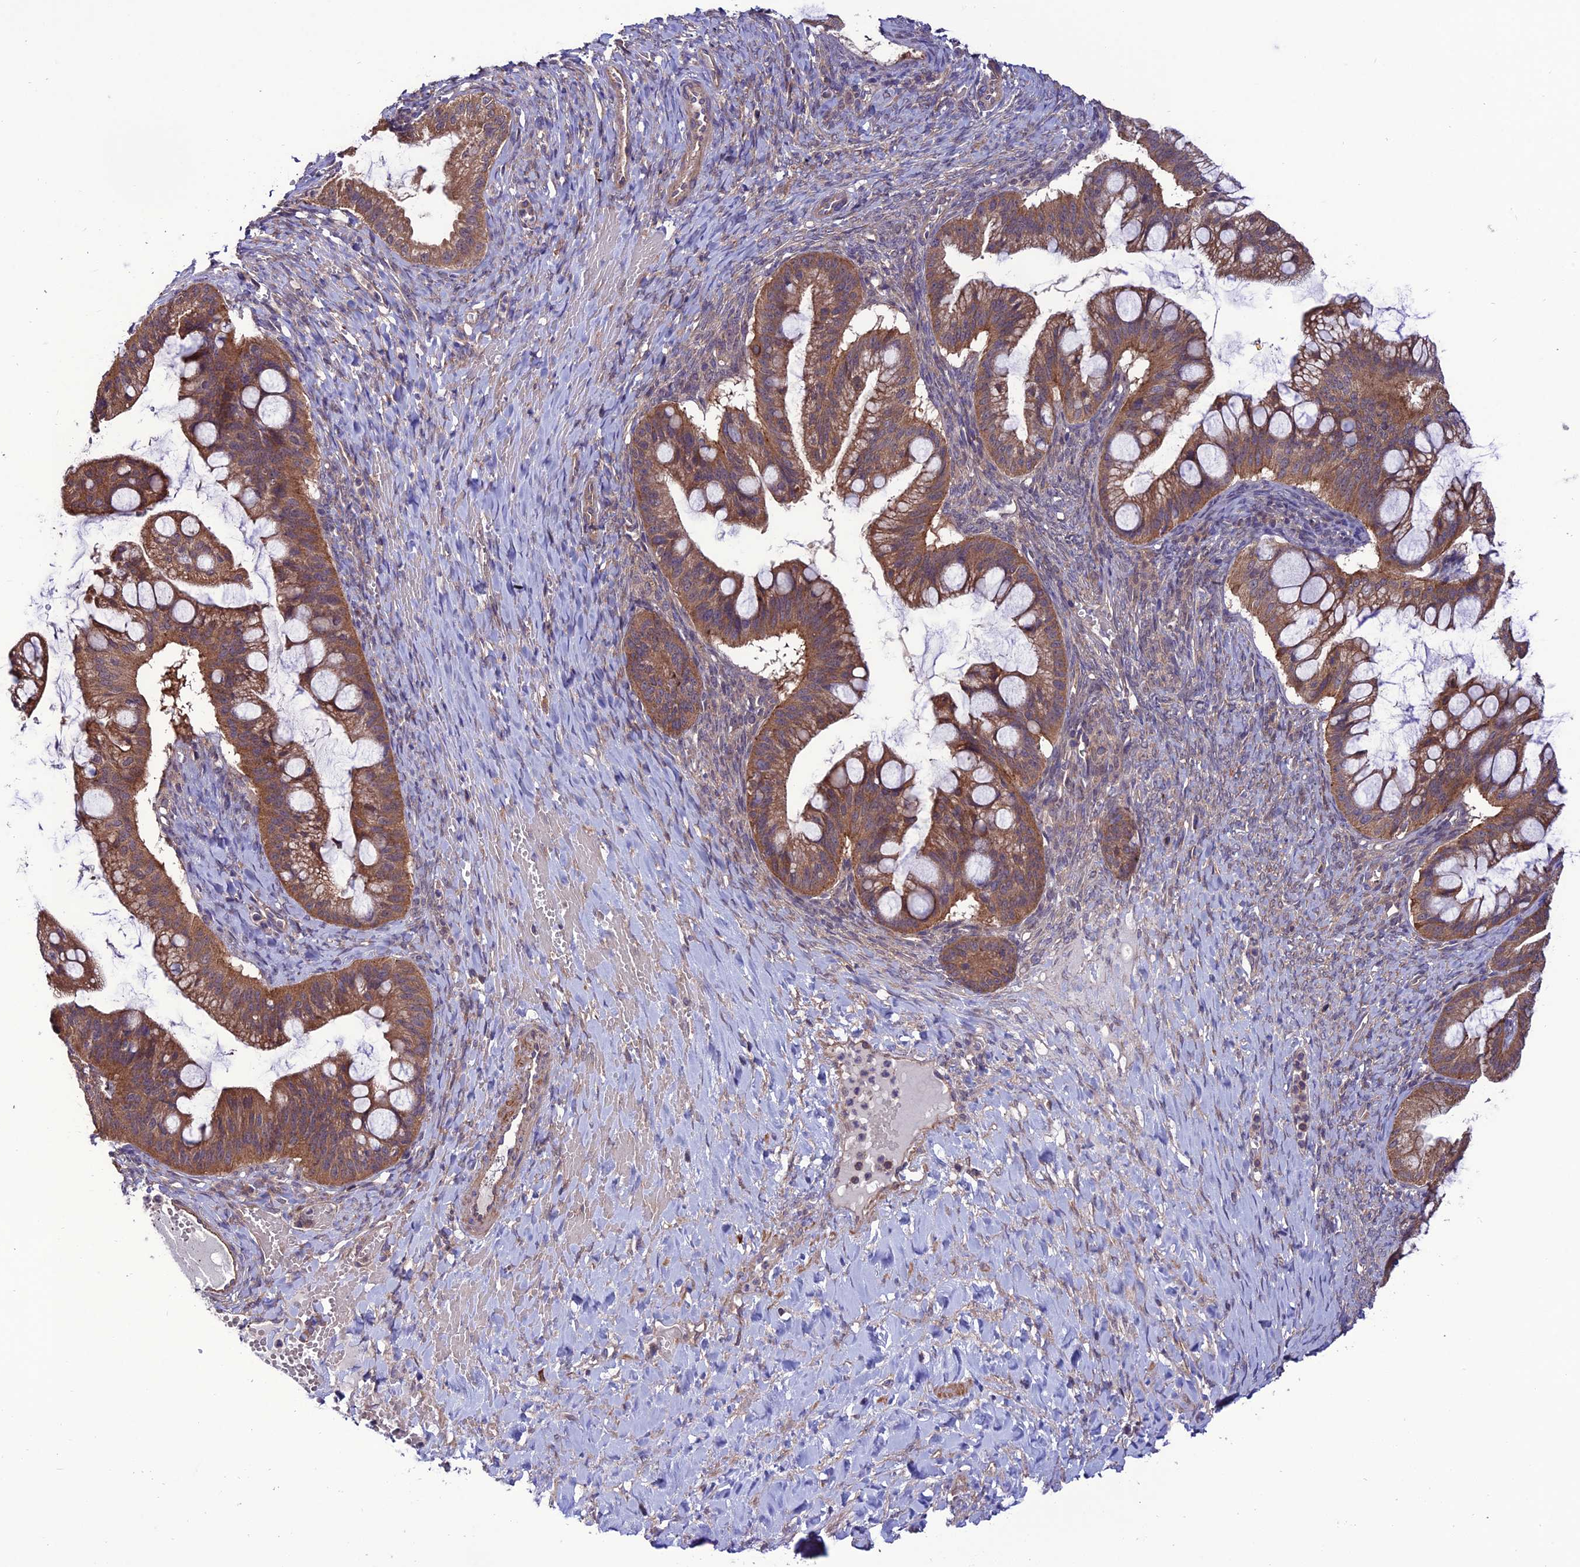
{"staining": {"intensity": "moderate", "quantity": ">75%", "location": "cytoplasmic/membranous"}, "tissue": "ovarian cancer", "cell_type": "Tumor cells", "image_type": "cancer", "snomed": [{"axis": "morphology", "description": "Cystadenocarcinoma, mucinous, NOS"}, {"axis": "topography", "description": "Ovary"}], "caption": "An image showing moderate cytoplasmic/membranous staining in about >75% of tumor cells in ovarian cancer, as visualized by brown immunohistochemical staining.", "gene": "PPIL3", "patient": {"sex": "female", "age": 73}}